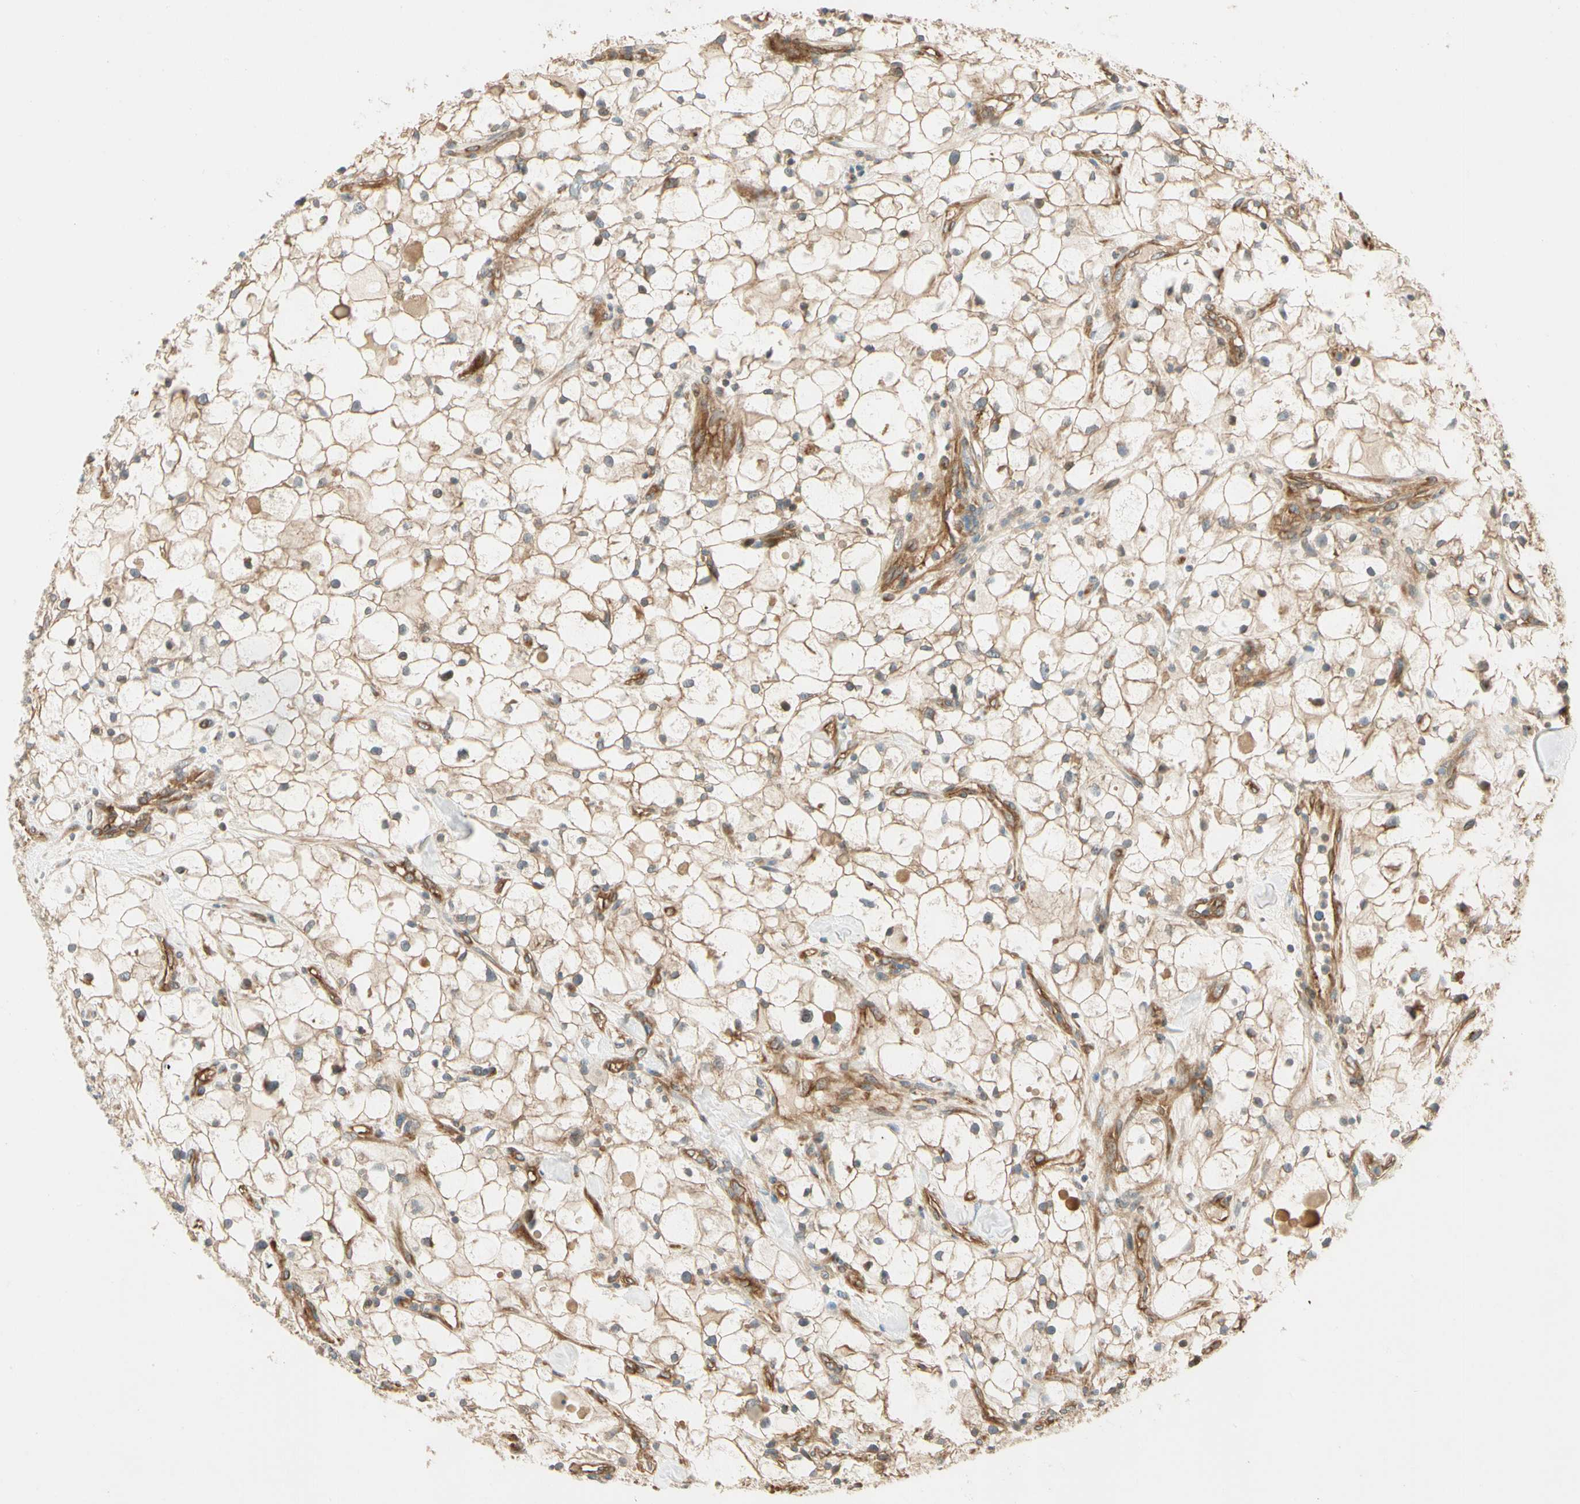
{"staining": {"intensity": "weak", "quantity": ">75%", "location": "cytoplasmic/membranous"}, "tissue": "renal cancer", "cell_type": "Tumor cells", "image_type": "cancer", "snomed": [{"axis": "morphology", "description": "Adenocarcinoma, NOS"}, {"axis": "topography", "description": "Kidney"}], "caption": "This is a photomicrograph of immunohistochemistry (IHC) staining of renal cancer (adenocarcinoma), which shows weak staining in the cytoplasmic/membranous of tumor cells.", "gene": "ROCK2", "patient": {"sex": "female", "age": 60}}